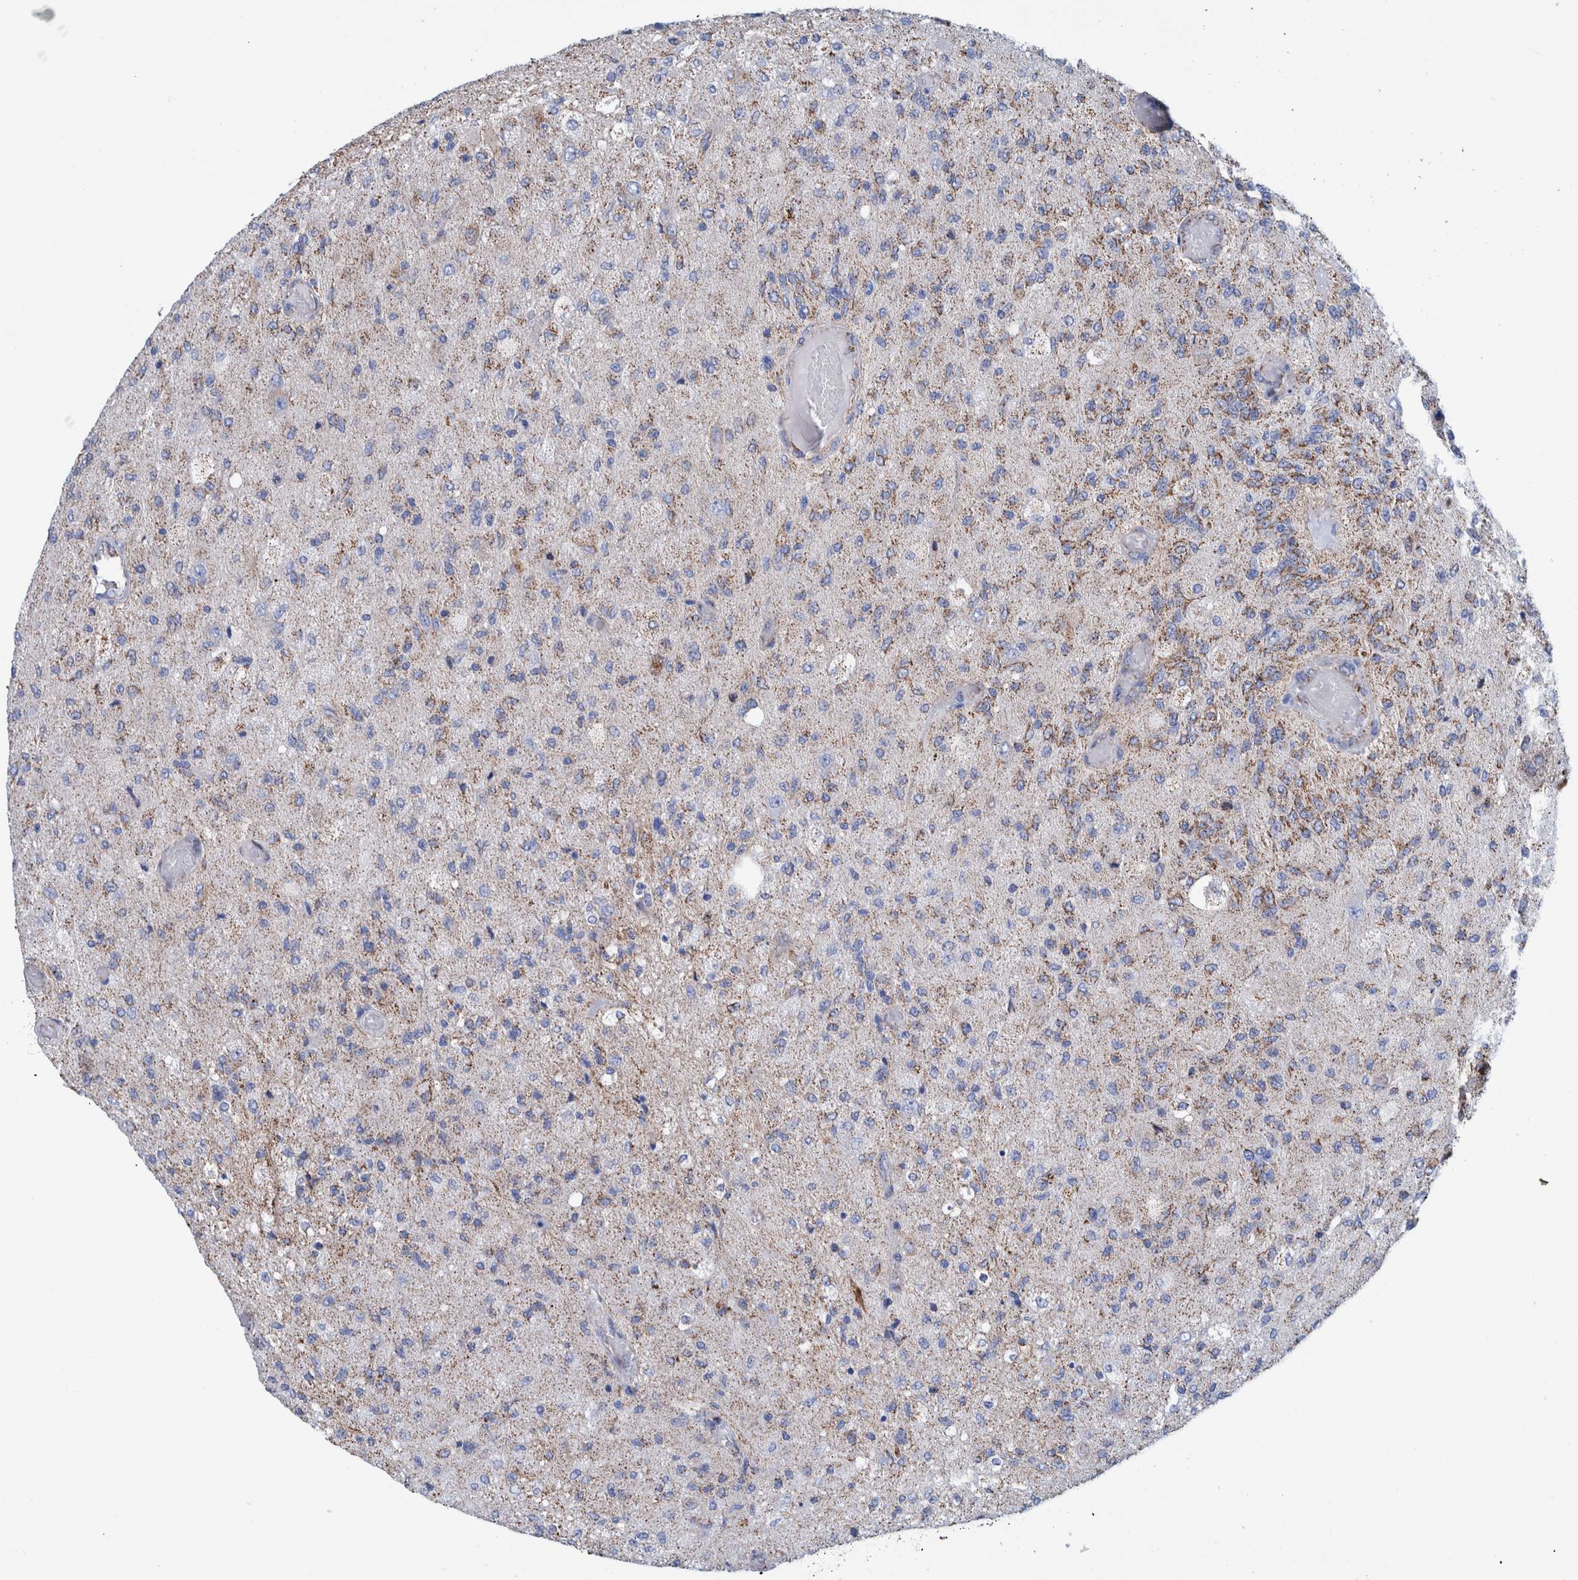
{"staining": {"intensity": "weak", "quantity": "25%-75%", "location": "cytoplasmic/membranous"}, "tissue": "glioma", "cell_type": "Tumor cells", "image_type": "cancer", "snomed": [{"axis": "morphology", "description": "Normal tissue, NOS"}, {"axis": "morphology", "description": "Glioma, malignant, High grade"}, {"axis": "topography", "description": "Cerebral cortex"}], "caption": "High-grade glioma (malignant) tissue reveals weak cytoplasmic/membranous staining in about 25%-75% of tumor cells", "gene": "DECR1", "patient": {"sex": "male", "age": 77}}